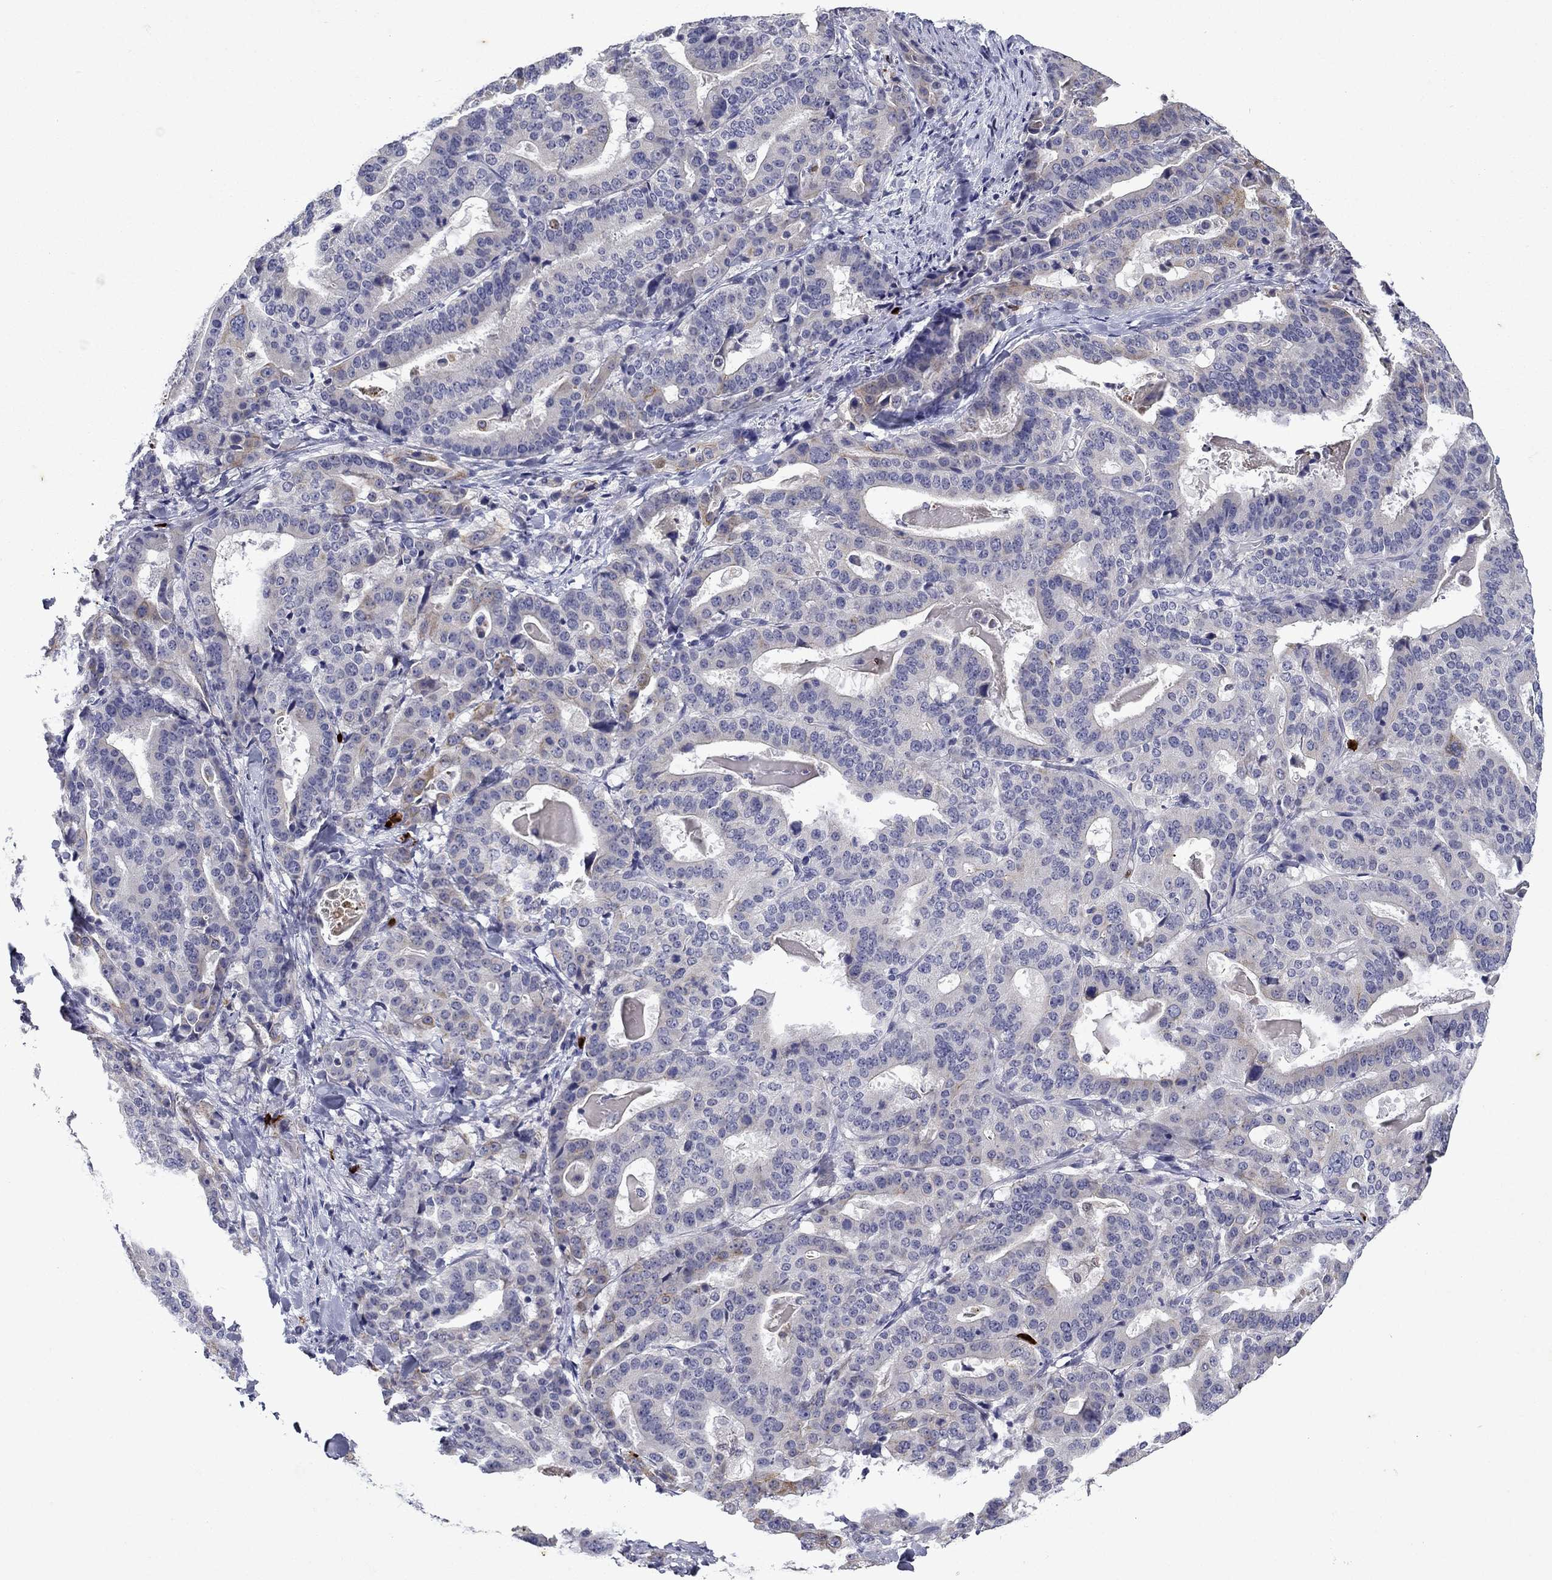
{"staining": {"intensity": "weak", "quantity": "<25%", "location": "cytoplasmic/membranous"}, "tissue": "stomach cancer", "cell_type": "Tumor cells", "image_type": "cancer", "snomed": [{"axis": "morphology", "description": "Adenocarcinoma, NOS"}, {"axis": "topography", "description": "Stomach"}], "caption": "This photomicrograph is of adenocarcinoma (stomach) stained with immunohistochemistry to label a protein in brown with the nuclei are counter-stained blue. There is no staining in tumor cells.", "gene": "IRF5", "patient": {"sex": "male", "age": 48}}